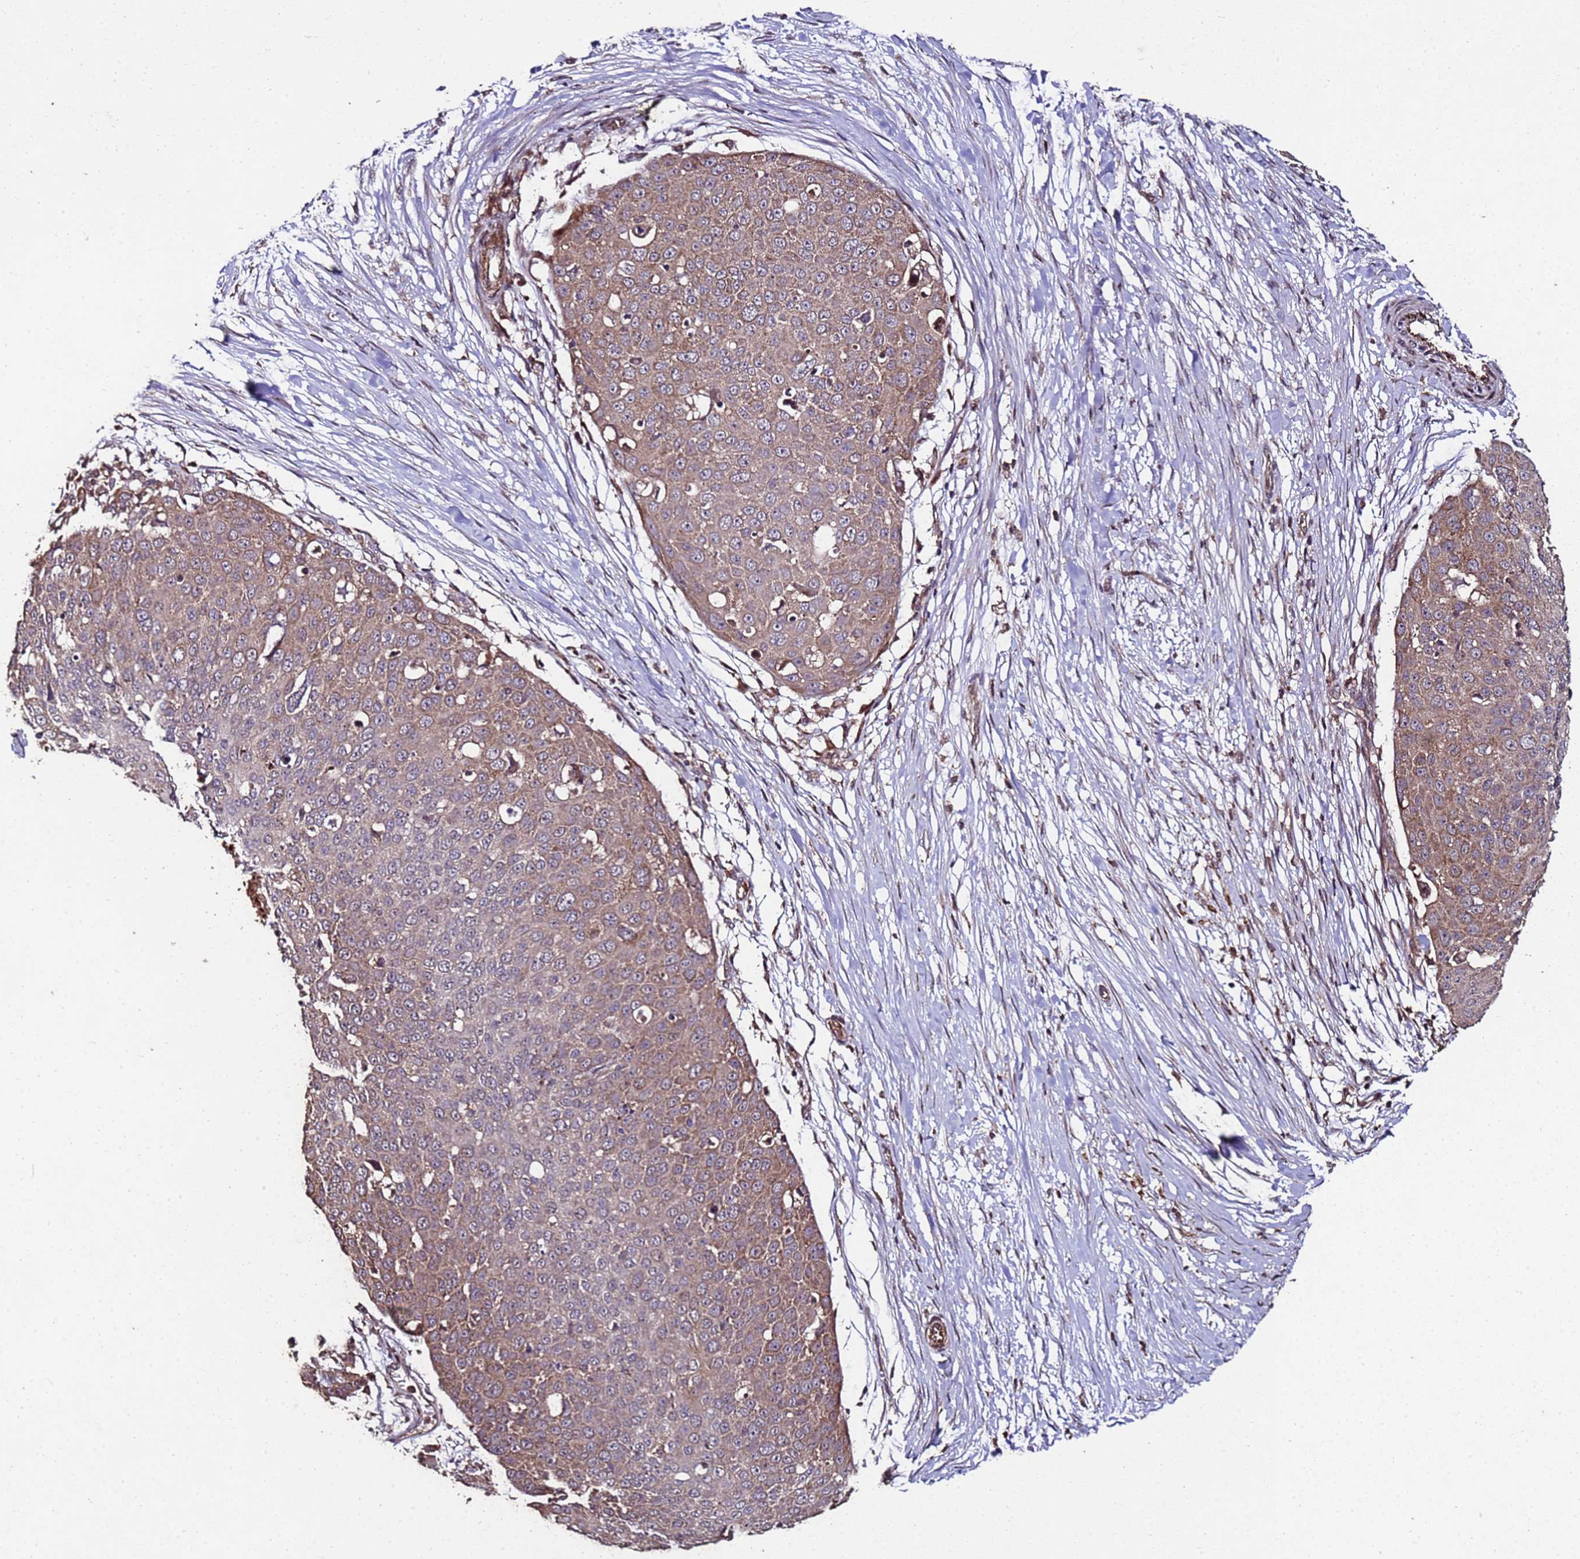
{"staining": {"intensity": "weak", "quantity": ">75%", "location": "cytoplasmic/membranous"}, "tissue": "skin cancer", "cell_type": "Tumor cells", "image_type": "cancer", "snomed": [{"axis": "morphology", "description": "Squamous cell carcinoma, NOS"}, {"axis": "topography", "description": "Skin"}], "caption": "Protein positivity by IHC exhibits weak cytoplasmic/membranous staining in approximately >75% of tumor cells in squamous cell carcinoma (skin).", "gene": "PRODH", "patient": {"sex": "male", "age": 71}}